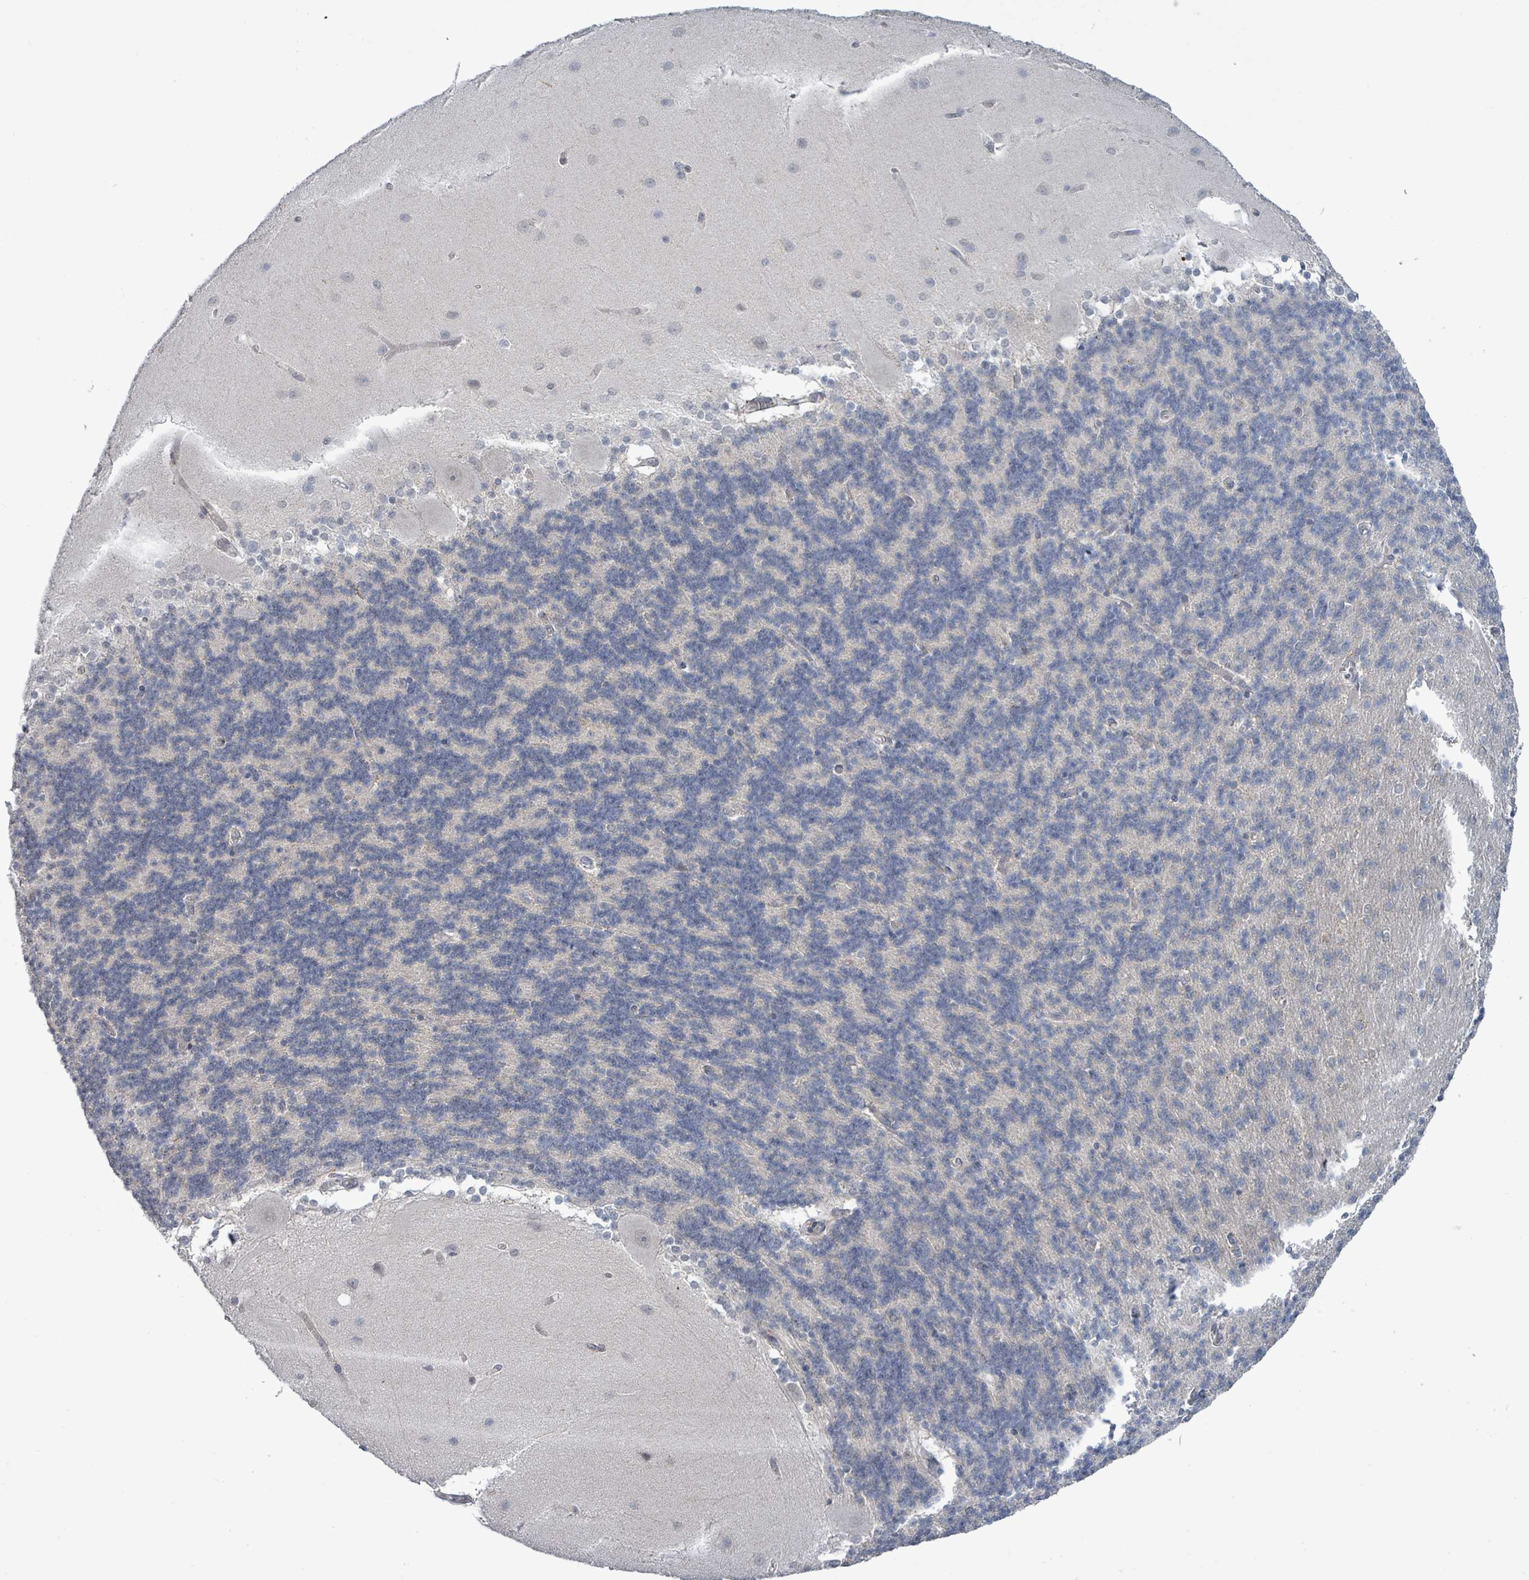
{"staining": {"intensity": "negative", "quantity": "none", "location": "none"}, "tissue": "cerebellum", "cell_type": "Cells in granular layer", "image_type": "normal", "snomed": [{"axis": "morphology", "description": "Normal tissue, NOS"}, {"axis": "topography", "description": "Cerebellum"}], "caption": "This is a histopathology image of immunohistochemistry (IHC) staining of benign cerebellum, which shows no expression in cells in granular layer. (Brightfield microscopy of DAB (3,3'-diaminobenzidine) immunohistochemistry at high magnification).", "gene": "COQ10B", "patient": {"sex": "female", "age": 54}}